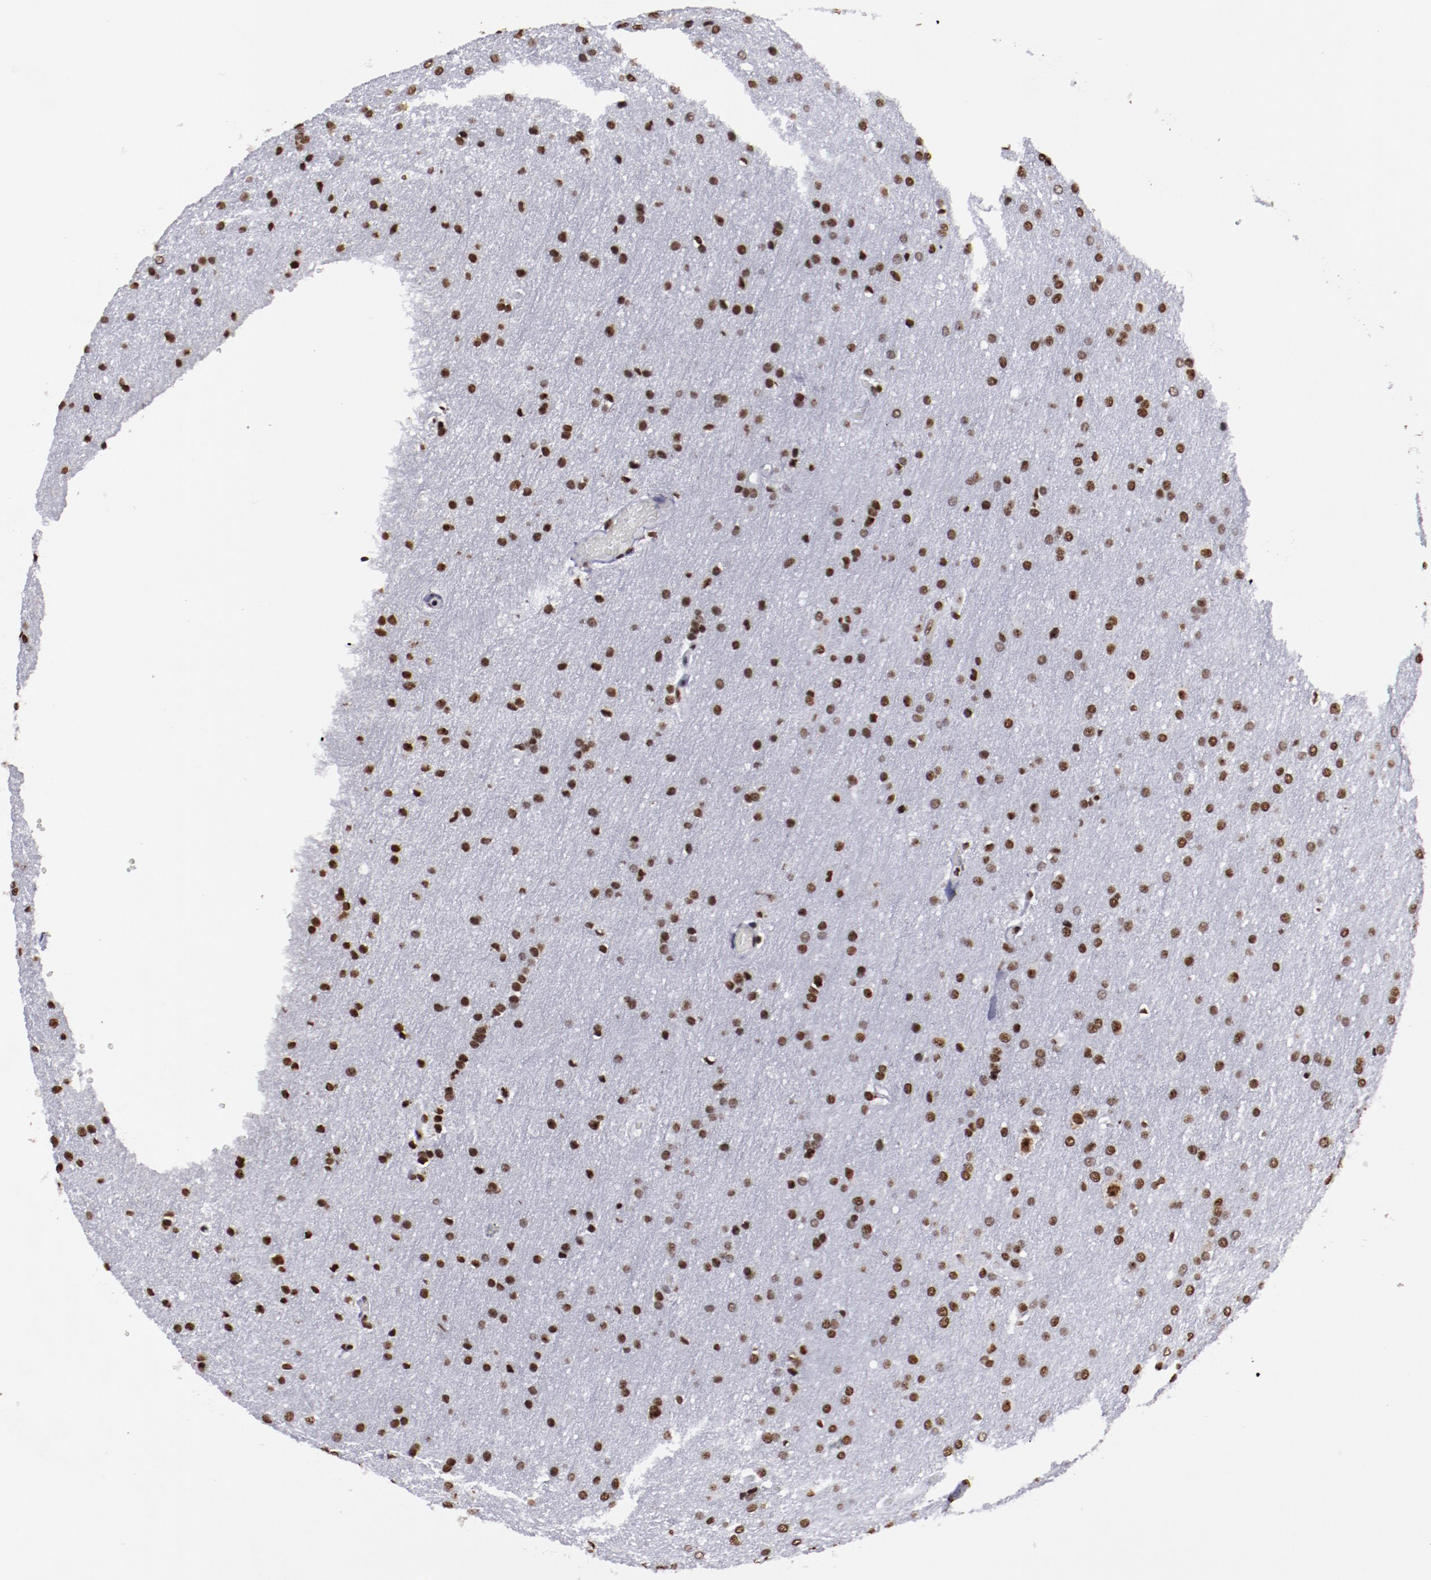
{"staining": {"intensity": "strong", "quantity": ">75%", "location": "nuclear"}, "tissue": "glioma", "cell_type": "Tumor cells", "image_type": "cancer", "snomed": [{"axis": "morphology", "description": "Glioma, malignant, Low grade"}, {"axis": "topography", "description": "Brain"}], "caption": "A photomicrograph of glioma stained for a protein demonstrates strong nuclear brown staining in tumor cells.", "gene": "HNRNPA2B1", "patient": {"sex": "female", "age": 32}}